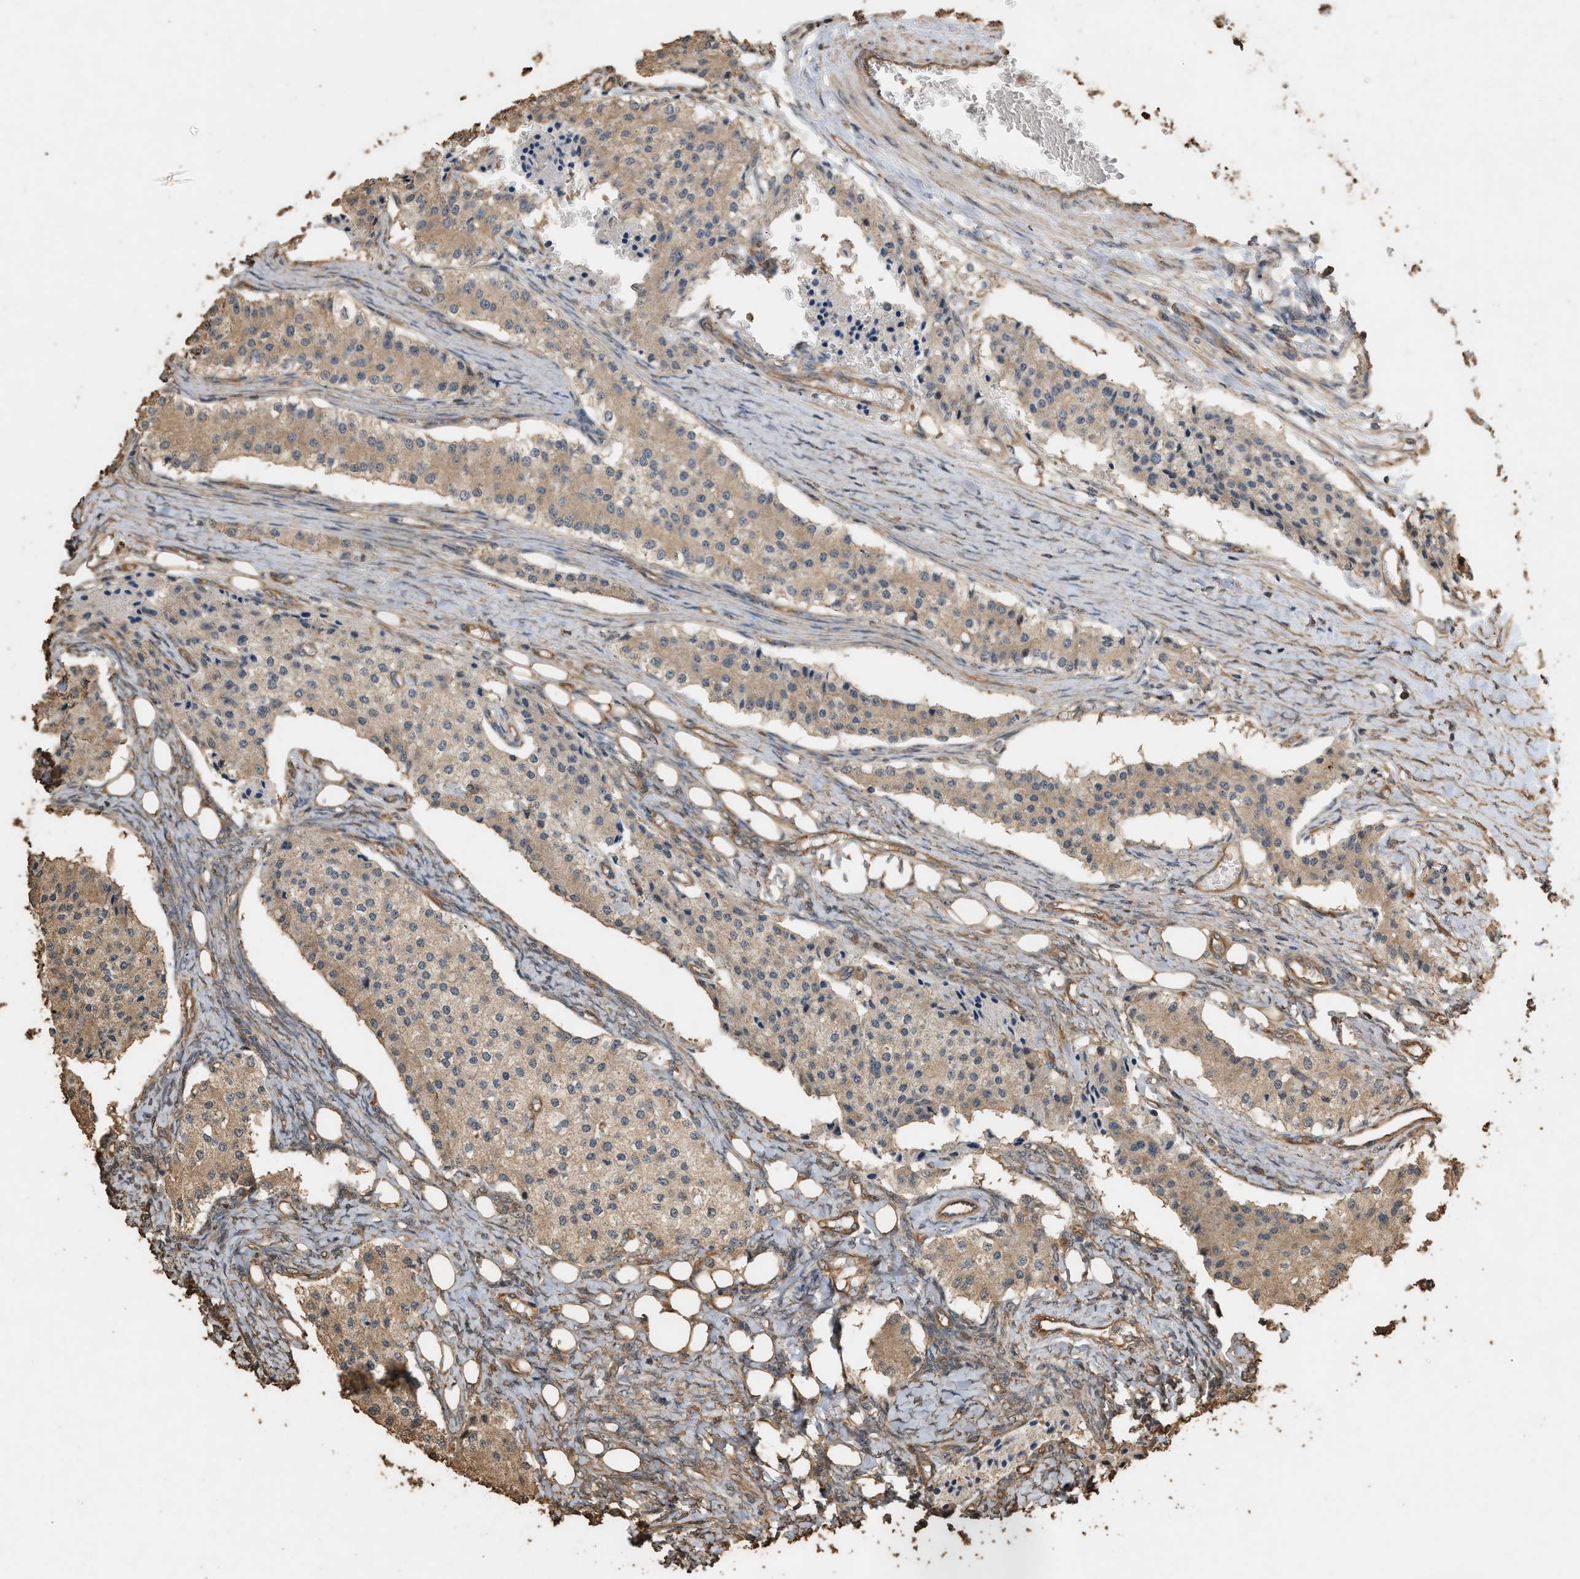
{"staining": {"intensity": "weak", "quantity": ">75%", "location": "cytoplasmic/membranous"}, "tissue": "carcinoid", "cell_type": "Tumor cells", "image_type": "cancer", "snomed": [{"axis": "morphology", "description": "Carcinoid, malignant, NOS"}, {"axis": "topography", "description": "Colon"}], "caption": "There is low levels of weak cytoplasmic/membranous staining in tumor cells of carcinoid, as demonstrated by immunohistochemical staining (brown color).", "gene": "DCAF7", "patient": {"sex": "female", "age": 52}}